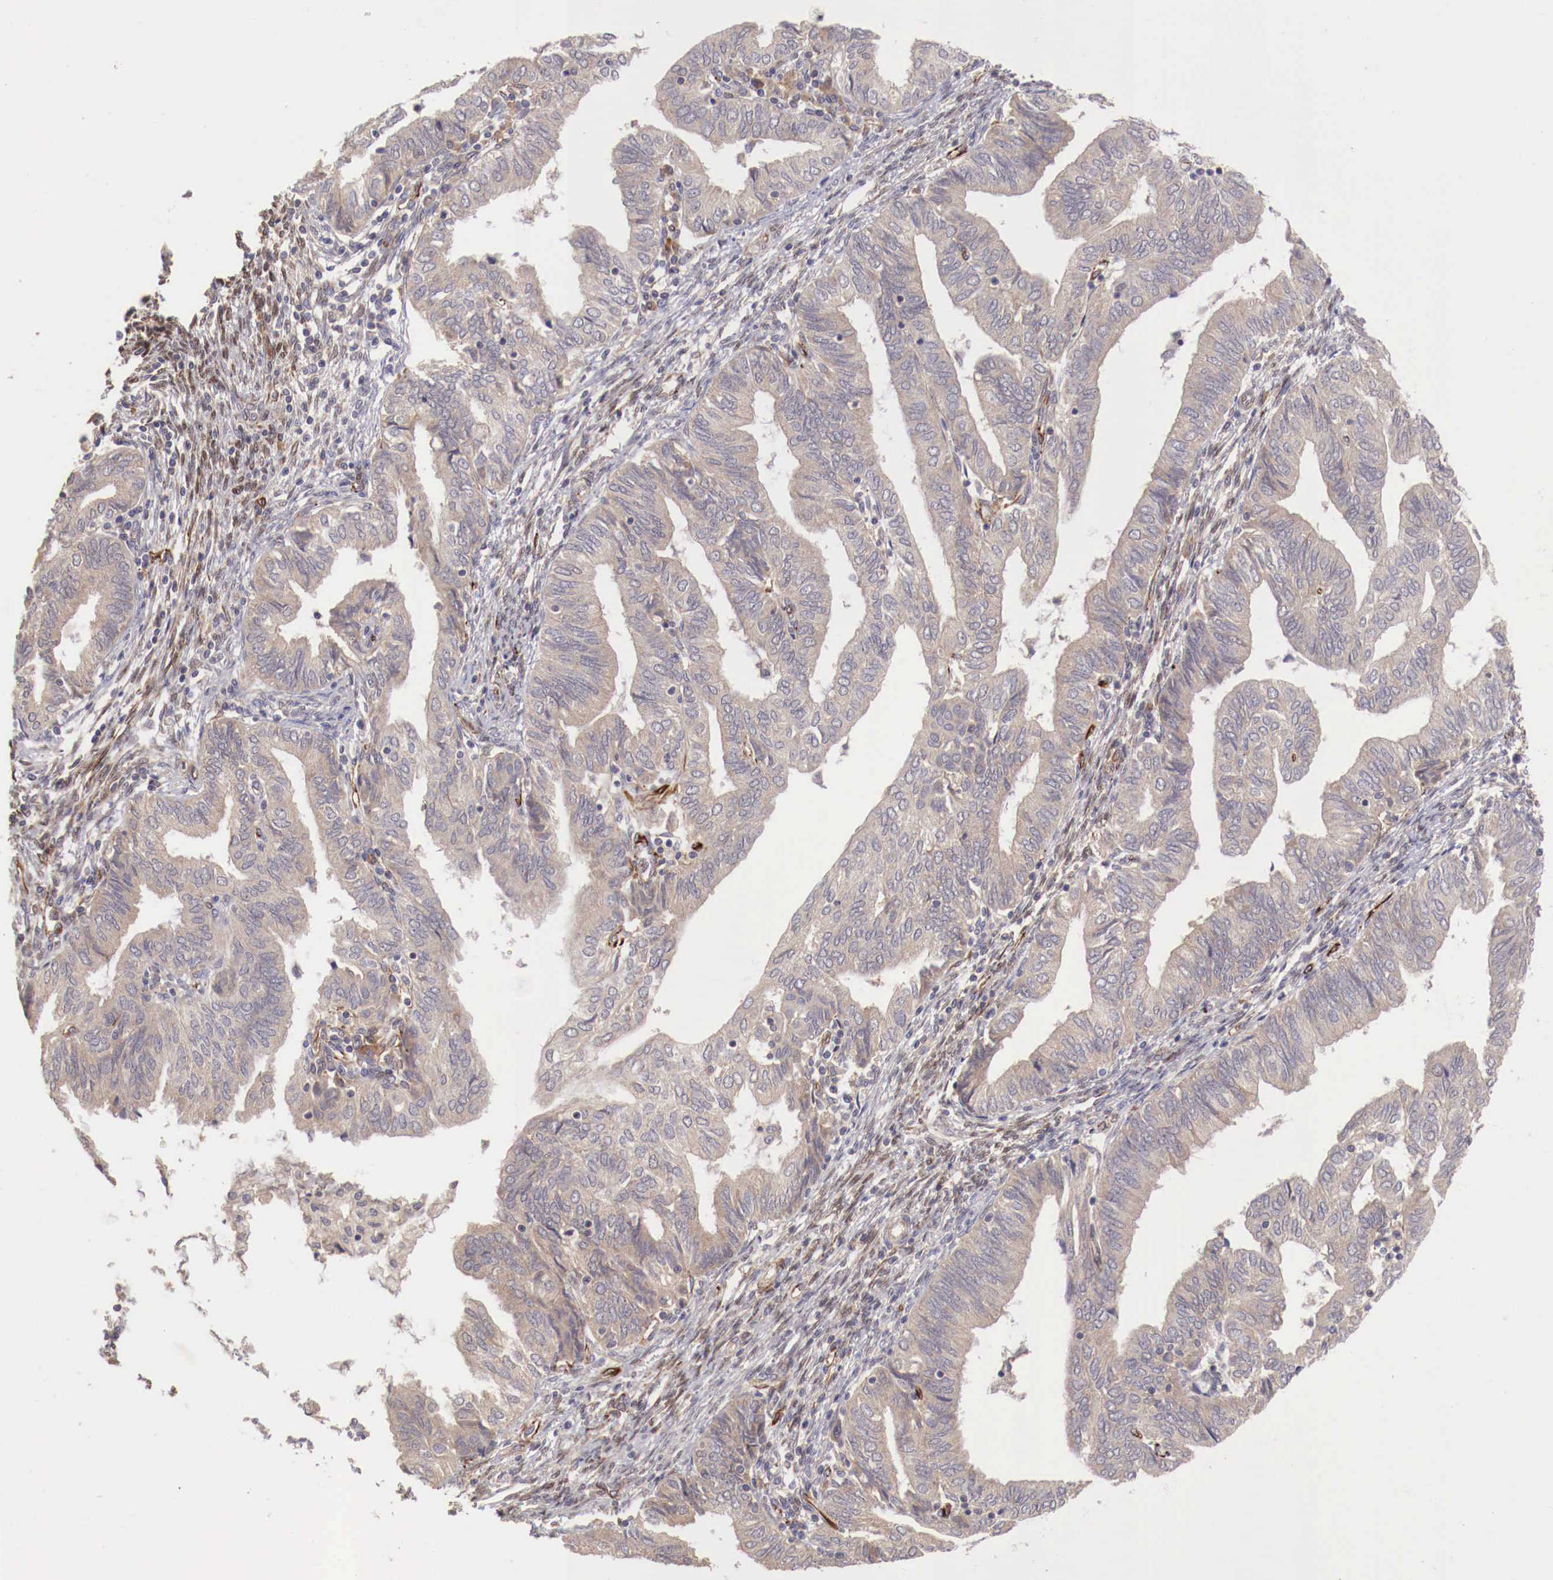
{"staining": {"intensity": "negative", "quantity": "none", "location": "none"}, "tissue": "endometrial cancer", "cell_type": "Tumor cells", "image_type": "cancer", "snomed": [{"axis": "morphology", "description": "Adenocarcinoma, NOS"}, {"axis": "topography", "description": "Endometrium"}], "caption": "Human adenocarcinoma (endometrial) stained for a protein using immunohistochemistry (IHC) shows no staining in tumor cells.", "gene": "WT1", "patient": {"sex": "female", "age": 51}}